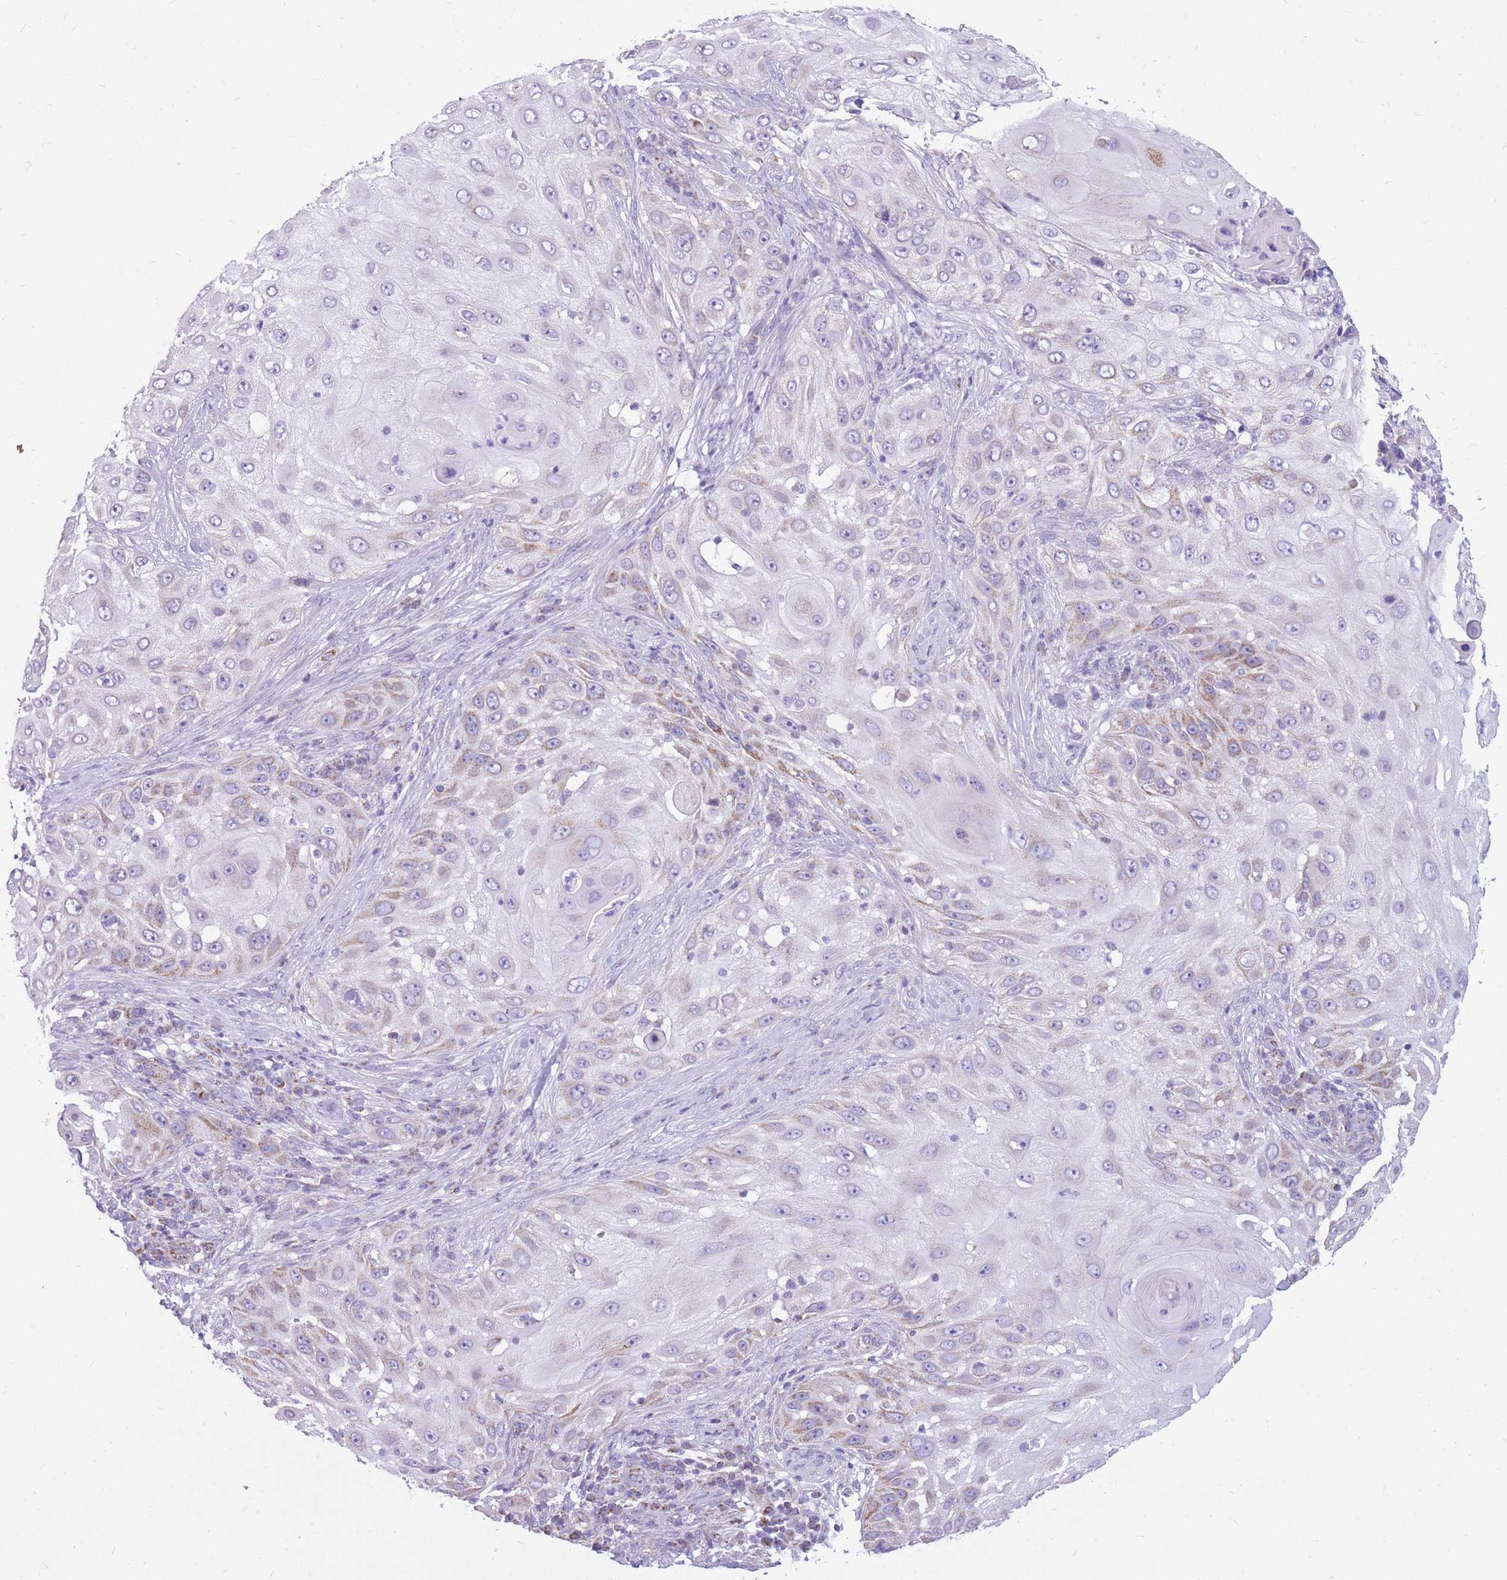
{"staining": {"intensity": "weak", "quantity": "<25%", "location": "cytoplasmic/membranous"}, "tissue": "skin cancer", "cell_type": "Tumor cells", "image_type": "cancer", "snomed": [{"axis": "morphology", "description": "Squamous cell carcinoma, NOS"}, {"axis": "topography", "description": "Skin"}], "caption": "An image of skin cancer stained for a protein exhibits no brown staining in tumor cells.", "gene": "PCSK1", "patient": {"sex": "female", "age": 44}}